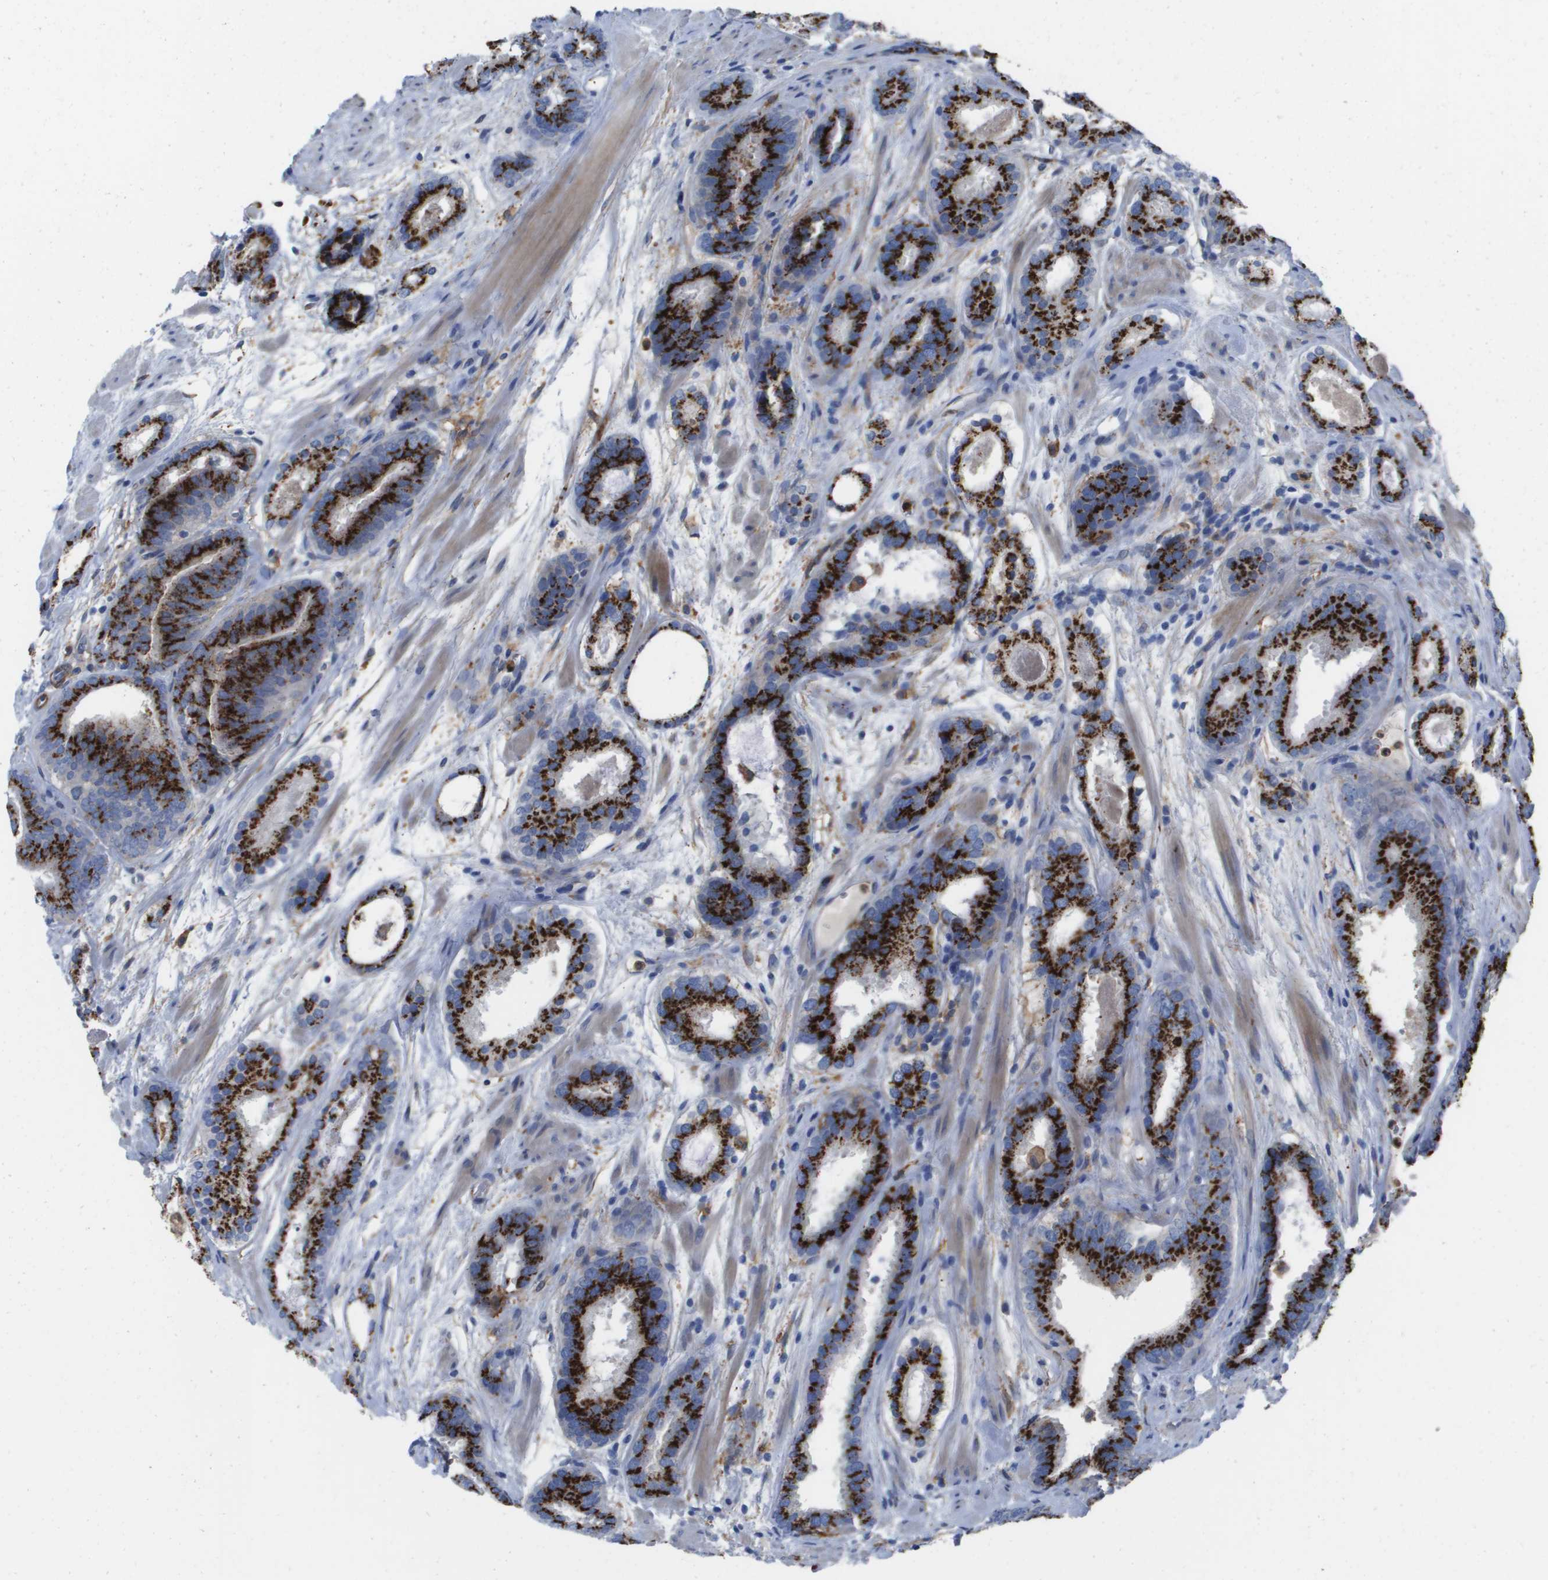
{"staining": {"intensity": "strong", "quantity": ">75%", "location": "cytoplasmic/membranous"}, "tissue": "prostate cancer", "cell_type": "Tumor cells", "image_type": "cancer", "snomed": [{"axis": "morphology", "description": "Adenocarcinoma, Low grade"}, {"axis": "topography", "description": "Prostate"}], "caption": "This micrograph demonstrates immunohistochemistry staining of human low-grade adenocarcinoma (prostate), with high strong cytoplasmic/membranous staining in approximately >75% of tumor cells.", "gene": "SLC37A2", "patient": {"sex": "male", "age": 69}}